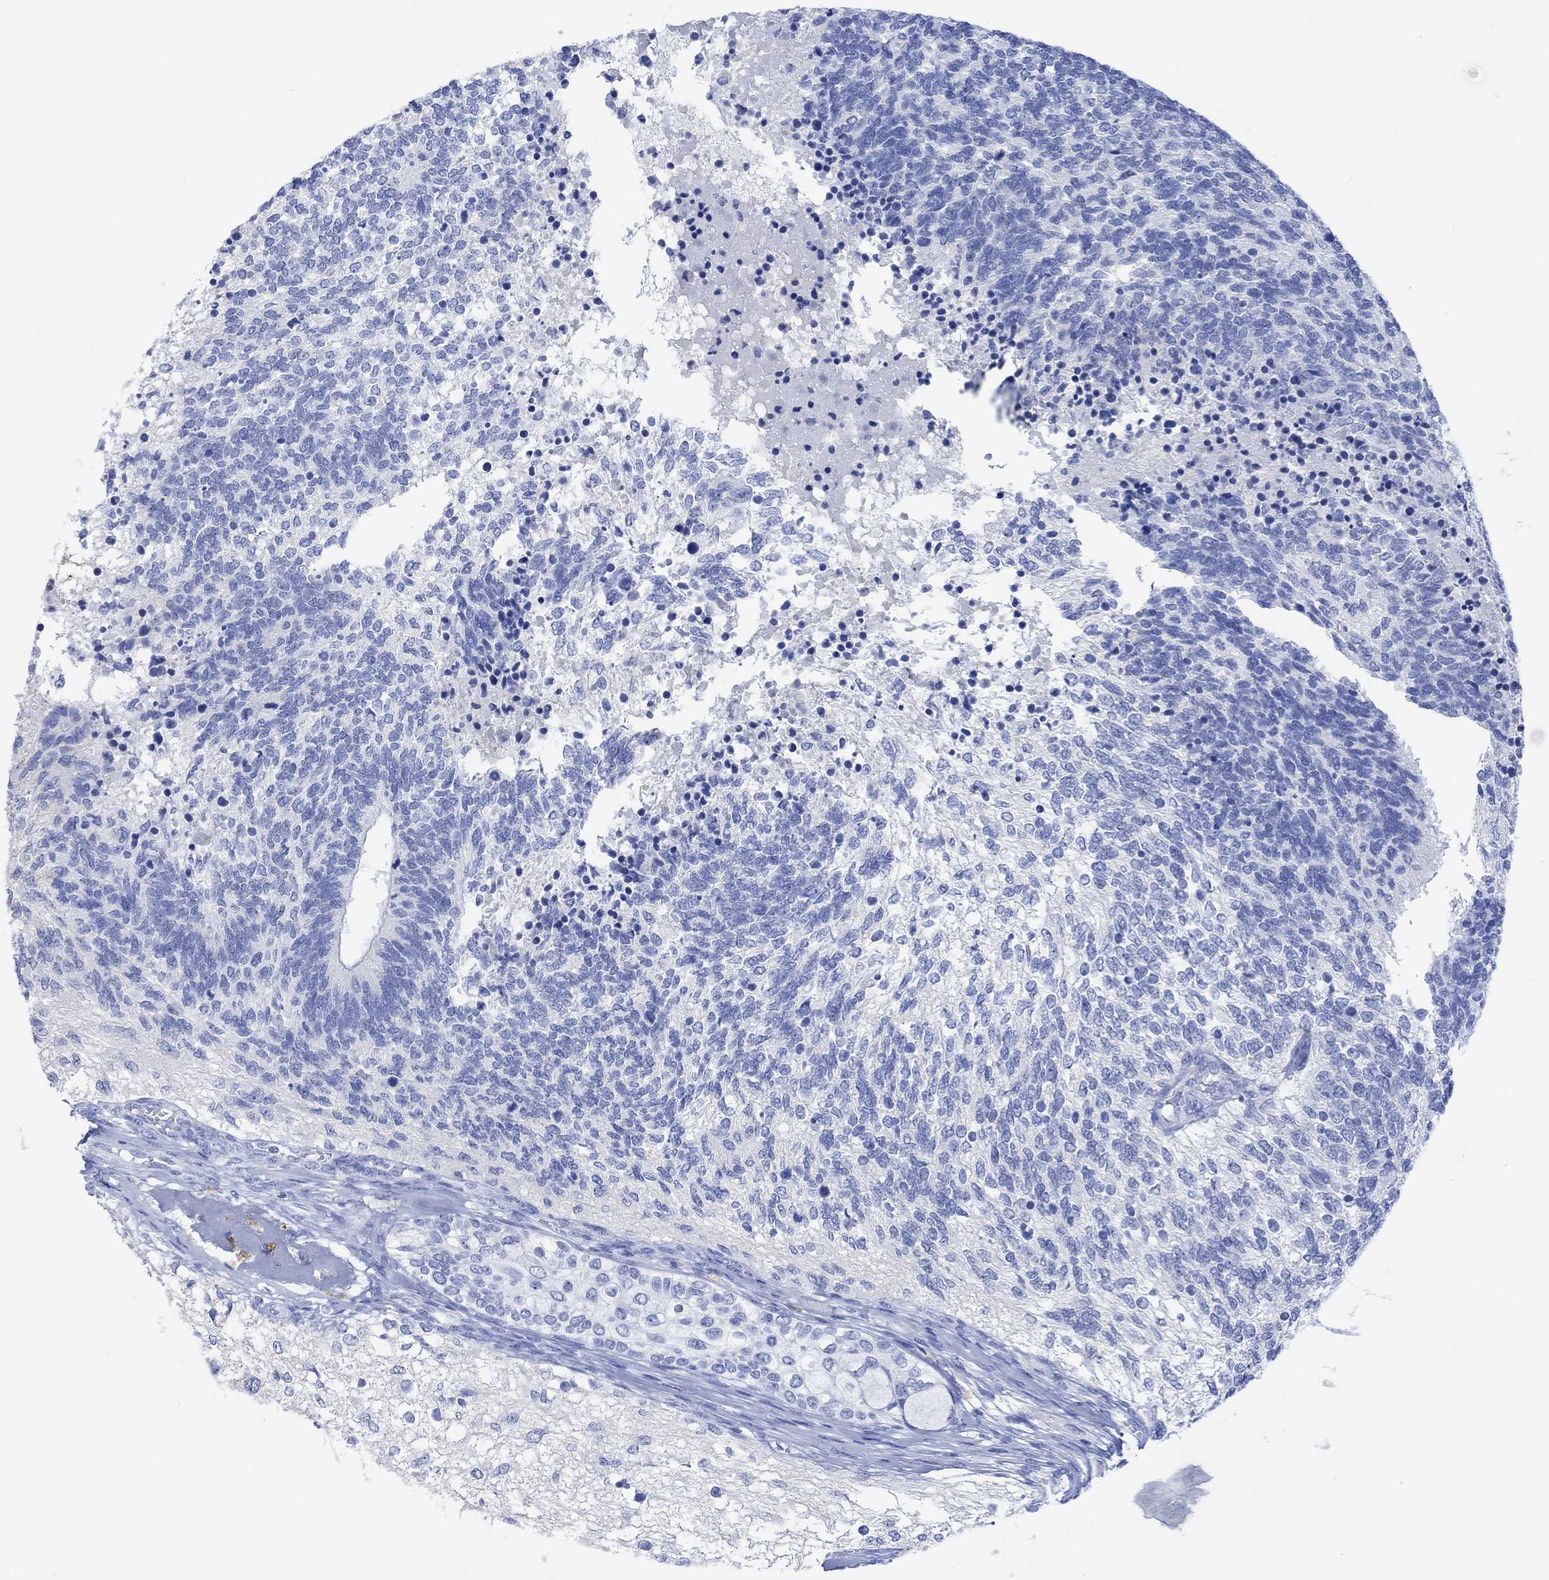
{"staining": {"intensity": "negative", "quantity": "none", "location": "none"}, "tissue": "testis cancer", "cell_type": "Tumor cells", "image_type": "cancer", "snomed": [{"axis": "morphology", "description": "Seminoma, NOS"}, {"axis": "morphology", "description": "Carcinoma, Embryonal, NOS"}, {"axis": "topography", "description": "Testis"}], "caption": "Immunohistochemistry (IHC) photomicrograph of neoplastic tissue: testis seminoma stained with DAB shows no significant protein positivity in tumor cells.", "gene": "CALCA", "patient": {"sex": "male", "age": 41}}